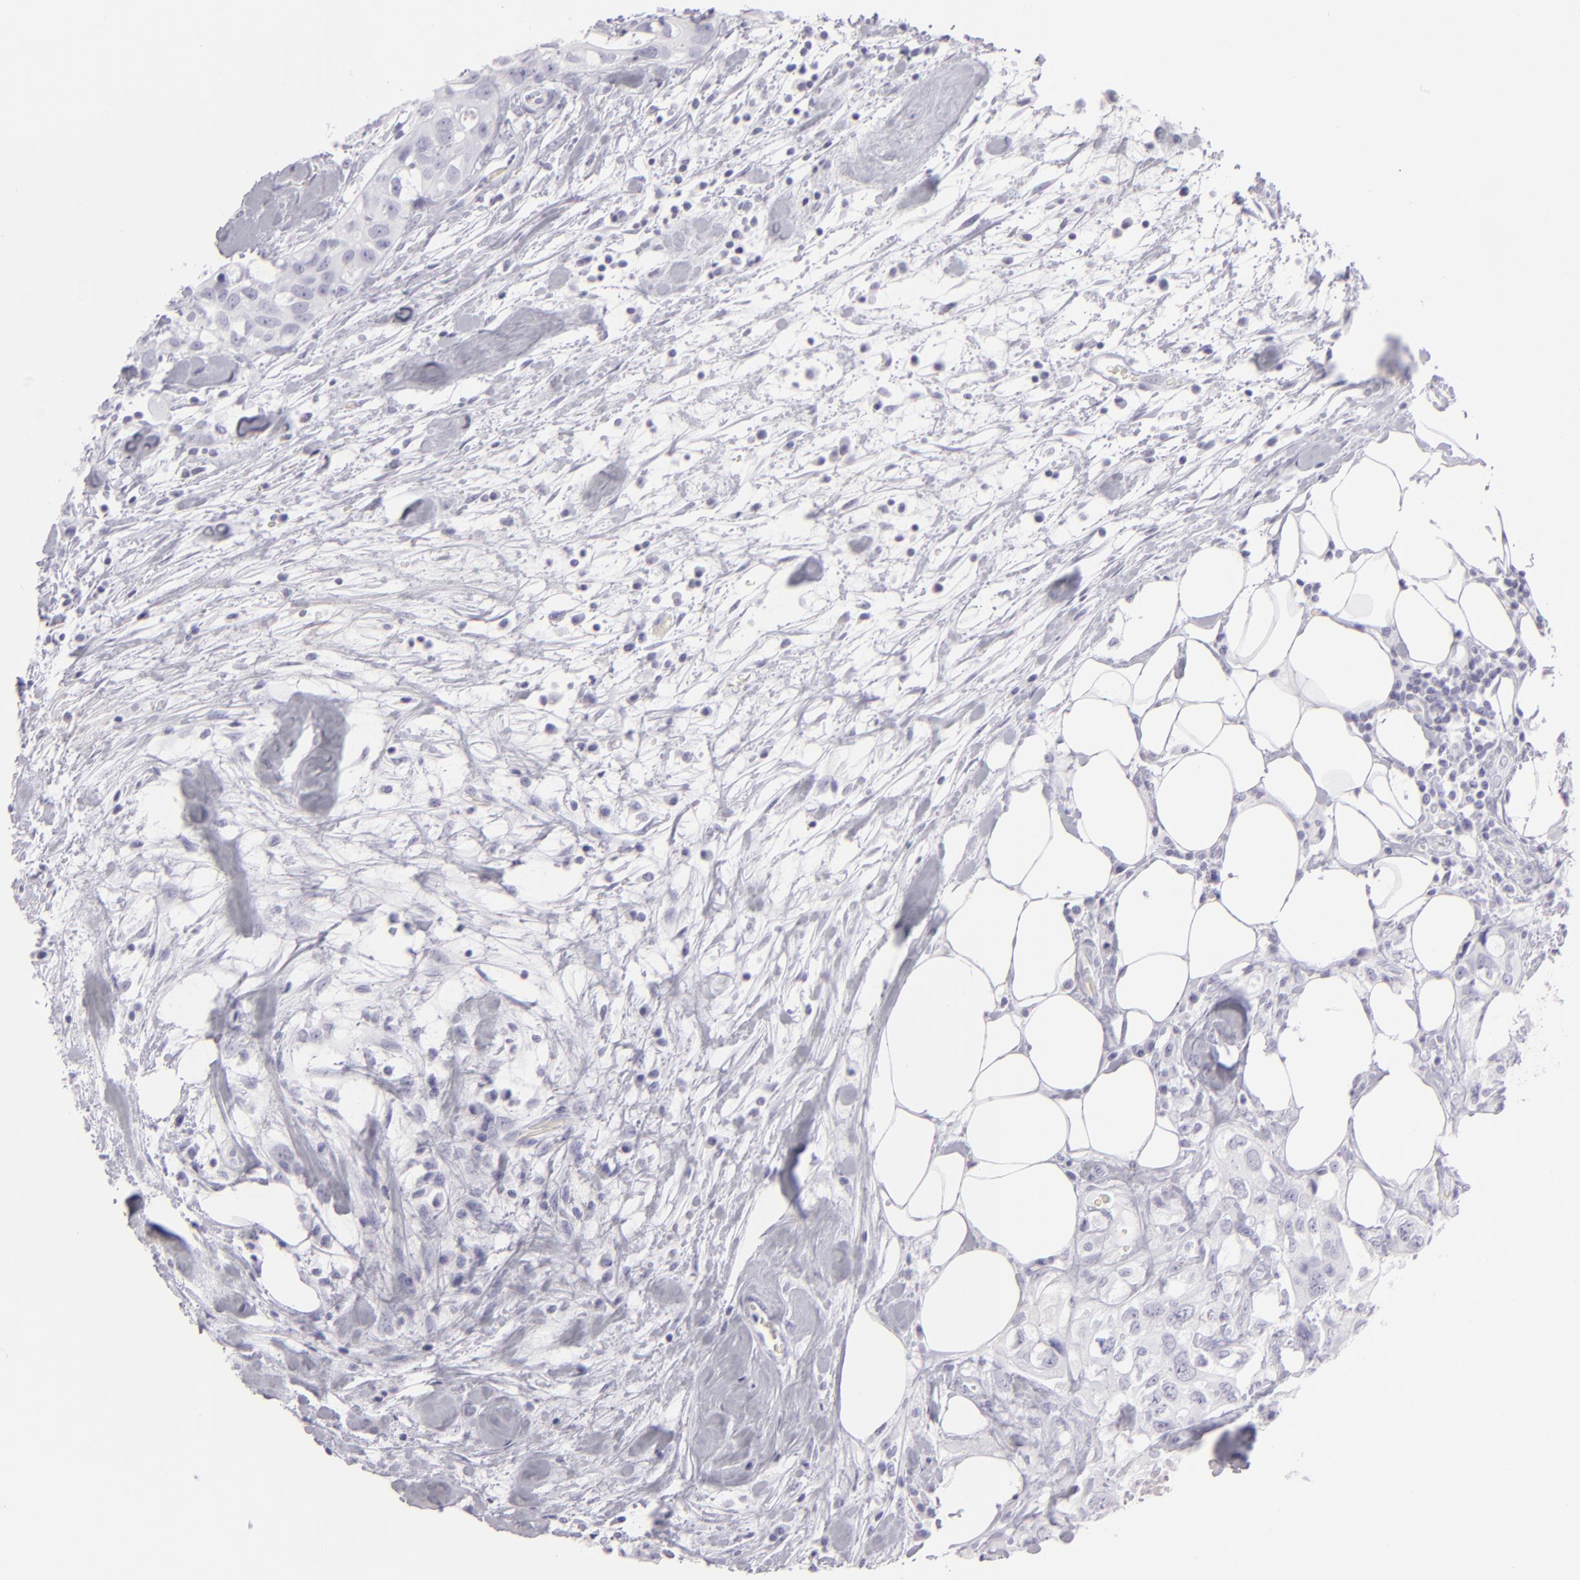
{"staining": {"intensity": "negative", "quantity": "none", "location": "none"}, "tissue": "colorectal cancer", "cell_type": "Tumor cells", "image_type": "cancer", "snomed": [{"axis": "morphology", "description": "Adenocarcinoma, NOS"}, {"axis": "topography", "description": "Rectum"}], "caption": "DAB immunohistochemical staining of human colorectal cancer (adenocarcinoma) demonstrates no significant expression in tumor cells.", "gene": "FLG", "patient": {"sex": "female", "age": 57}}